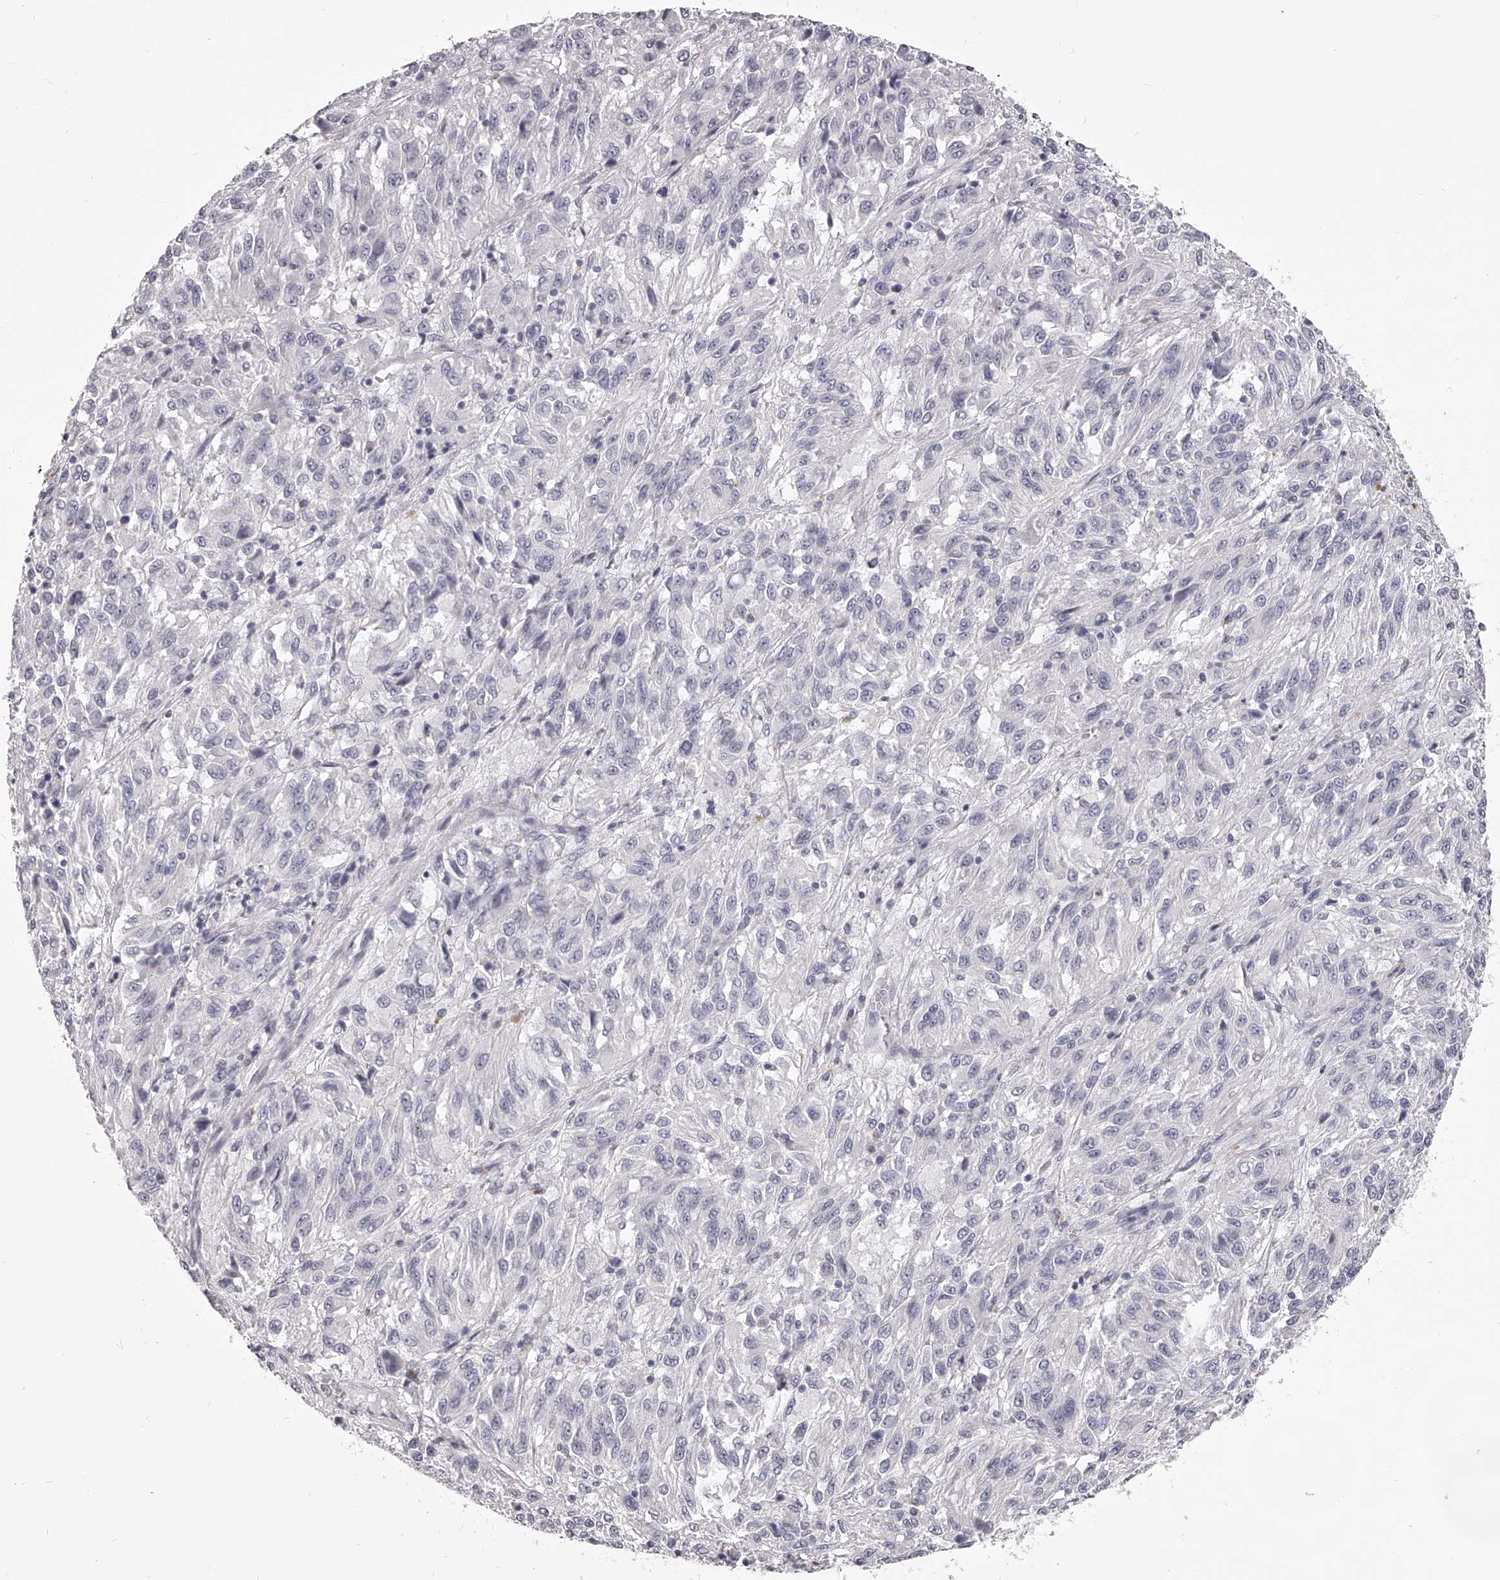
{"staining": {"intensity": "negative", "quantity": "none", "location": "none"}, "tissue": "melanoma", "cell_type": "Tumor cells", "image_type": "cancer", "snomed": [{"axis": "morphology", "description": "Malignant melanoma, Metastatic site"}, {"axis": "topography", "description": "Lung"}], "caption": "The photomicrograph exhibits no significant expression in tumor cells of malignant melanoma (metastatic site).", "gene": "DMRT1", "patient": {"sex": "male", "age": 64}}